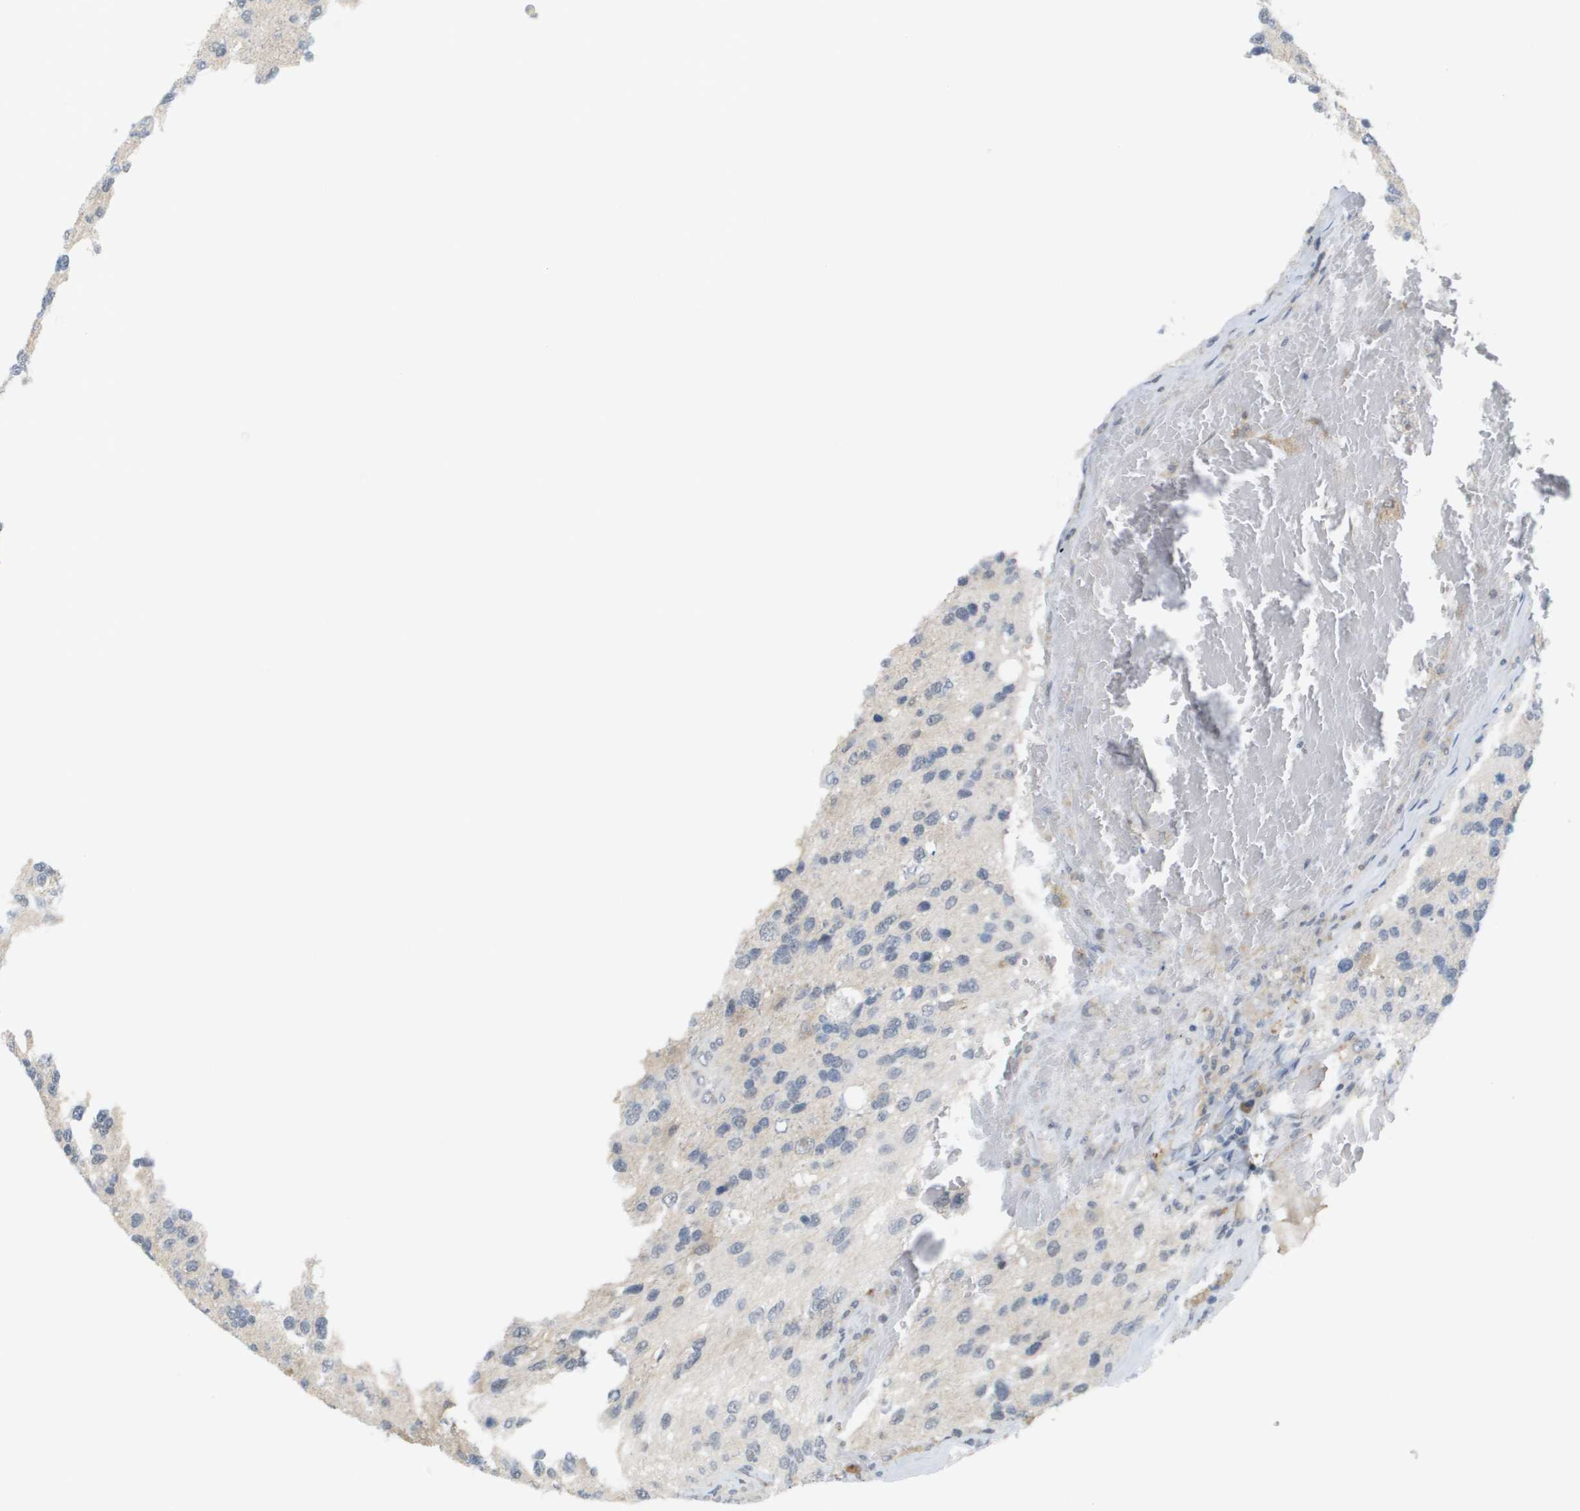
{"staining": {"intensity": "negative", "quantity": "none", "location": "none"}, "tissue": "glioma", "cell_type": "Tumor cells", "image_type": "cancer", "snomed": [{"axis": "morphology", "description": "Glioma, malignant, High grade"}, {"axis": "topography", "description": "Brain"}], "caption": "Glioma was stained to show a protein in brown. There is no significant expression in tumor cells.", "gene": "MARCHF8", "patient": {"sex": "female", "age": 58}}